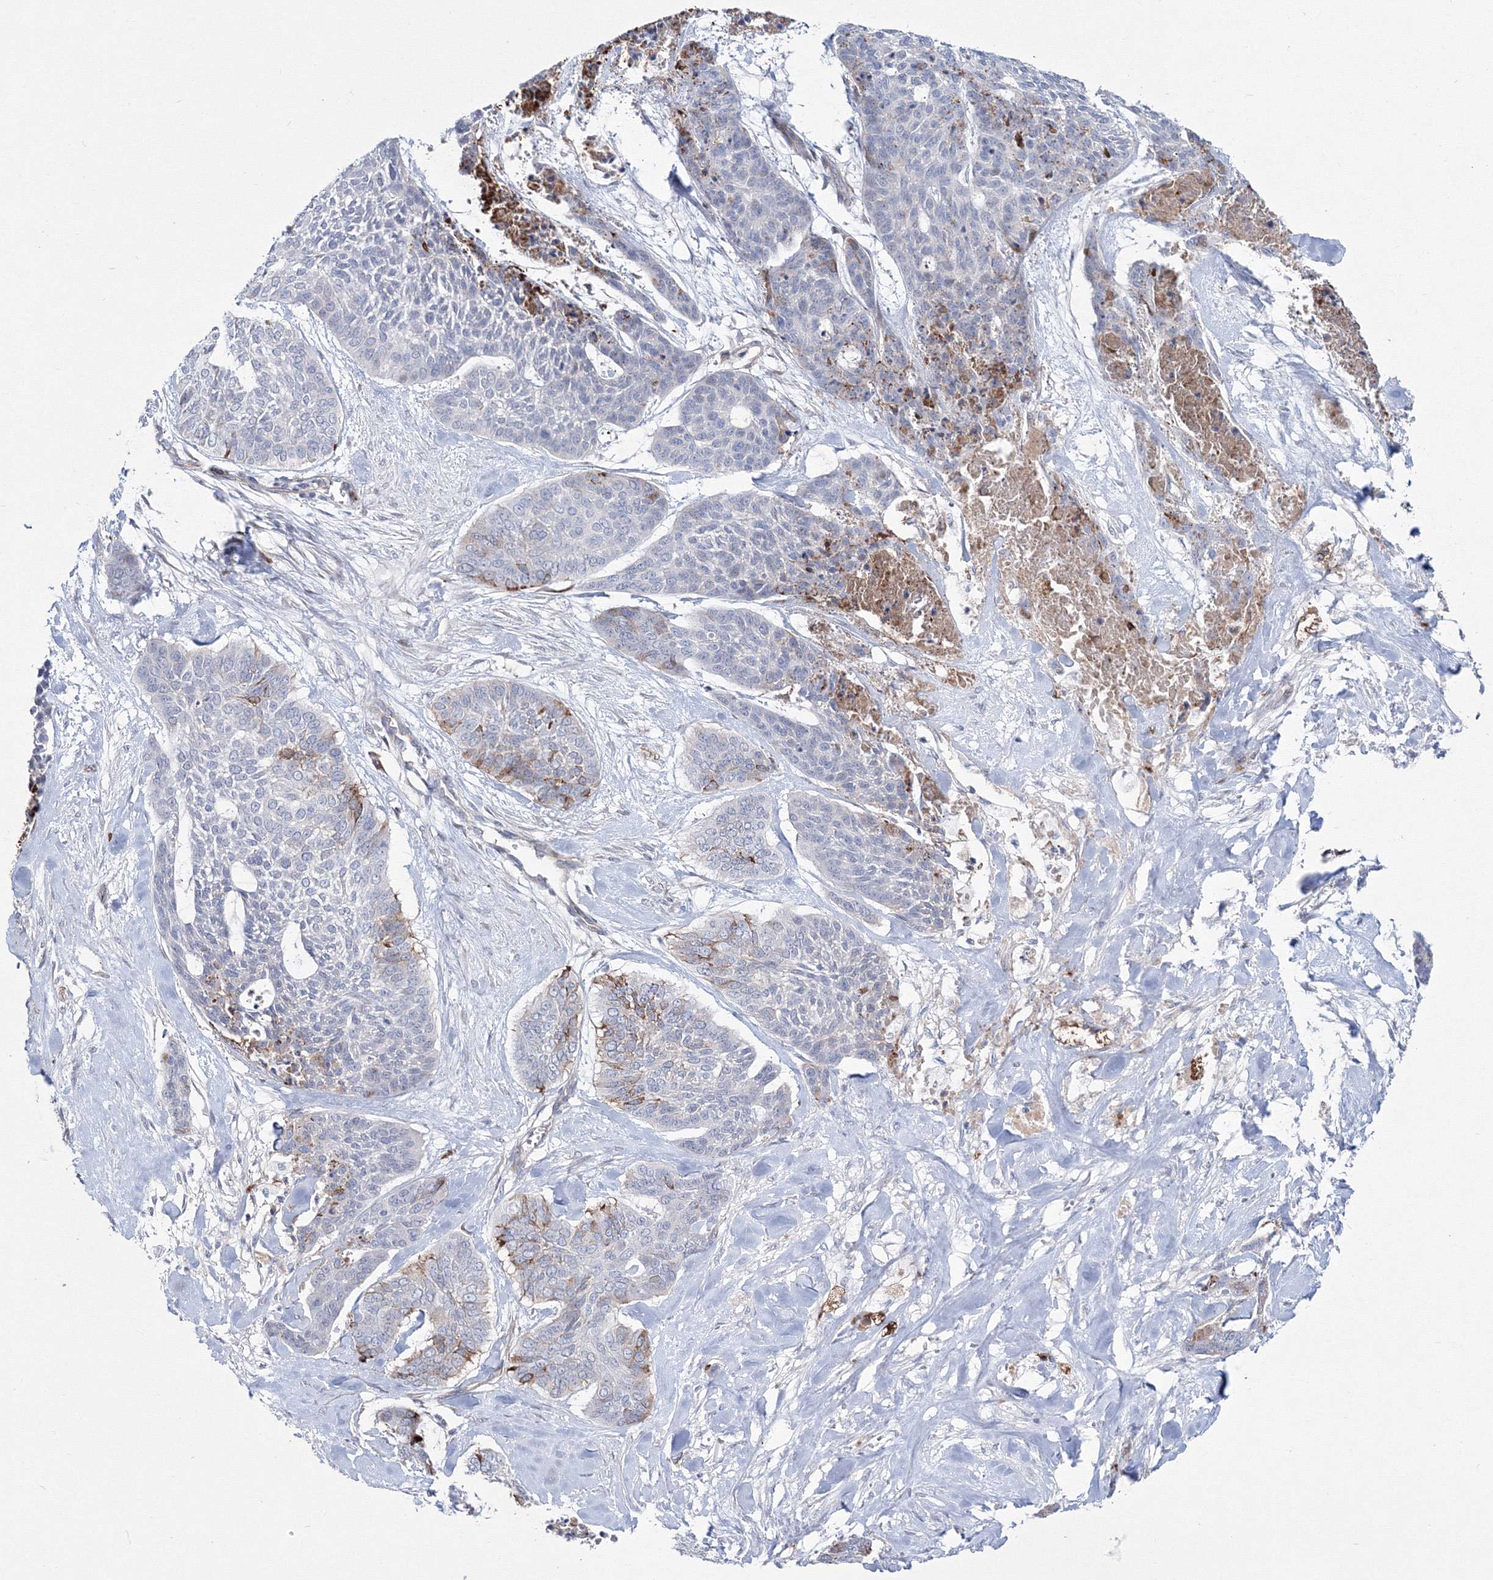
{"staining": {"intensity": "weak", "quantity": "<25%", "location": "cytoplasmic/membranous"}, "tissue": "skin cancer", "cell_type": "Tumor cells", "image_type": "cancer", "snomed": [{"axis": "morphology", "description": "Basal cell carcinoma"}, {"axis": "topography", "description": "Skin"}], "caption": "Immunohistochemistry (IHC) histopathology image of basal cell carcinoma (skin) stained for a protein (brown), which demonstrates no positivity in tumor cells. (Immunohistochemistry (IHC), brightfield microscopy, high magnification).", "gene": "HYAL2", "patient": {"sex": "female", "age": 64}}